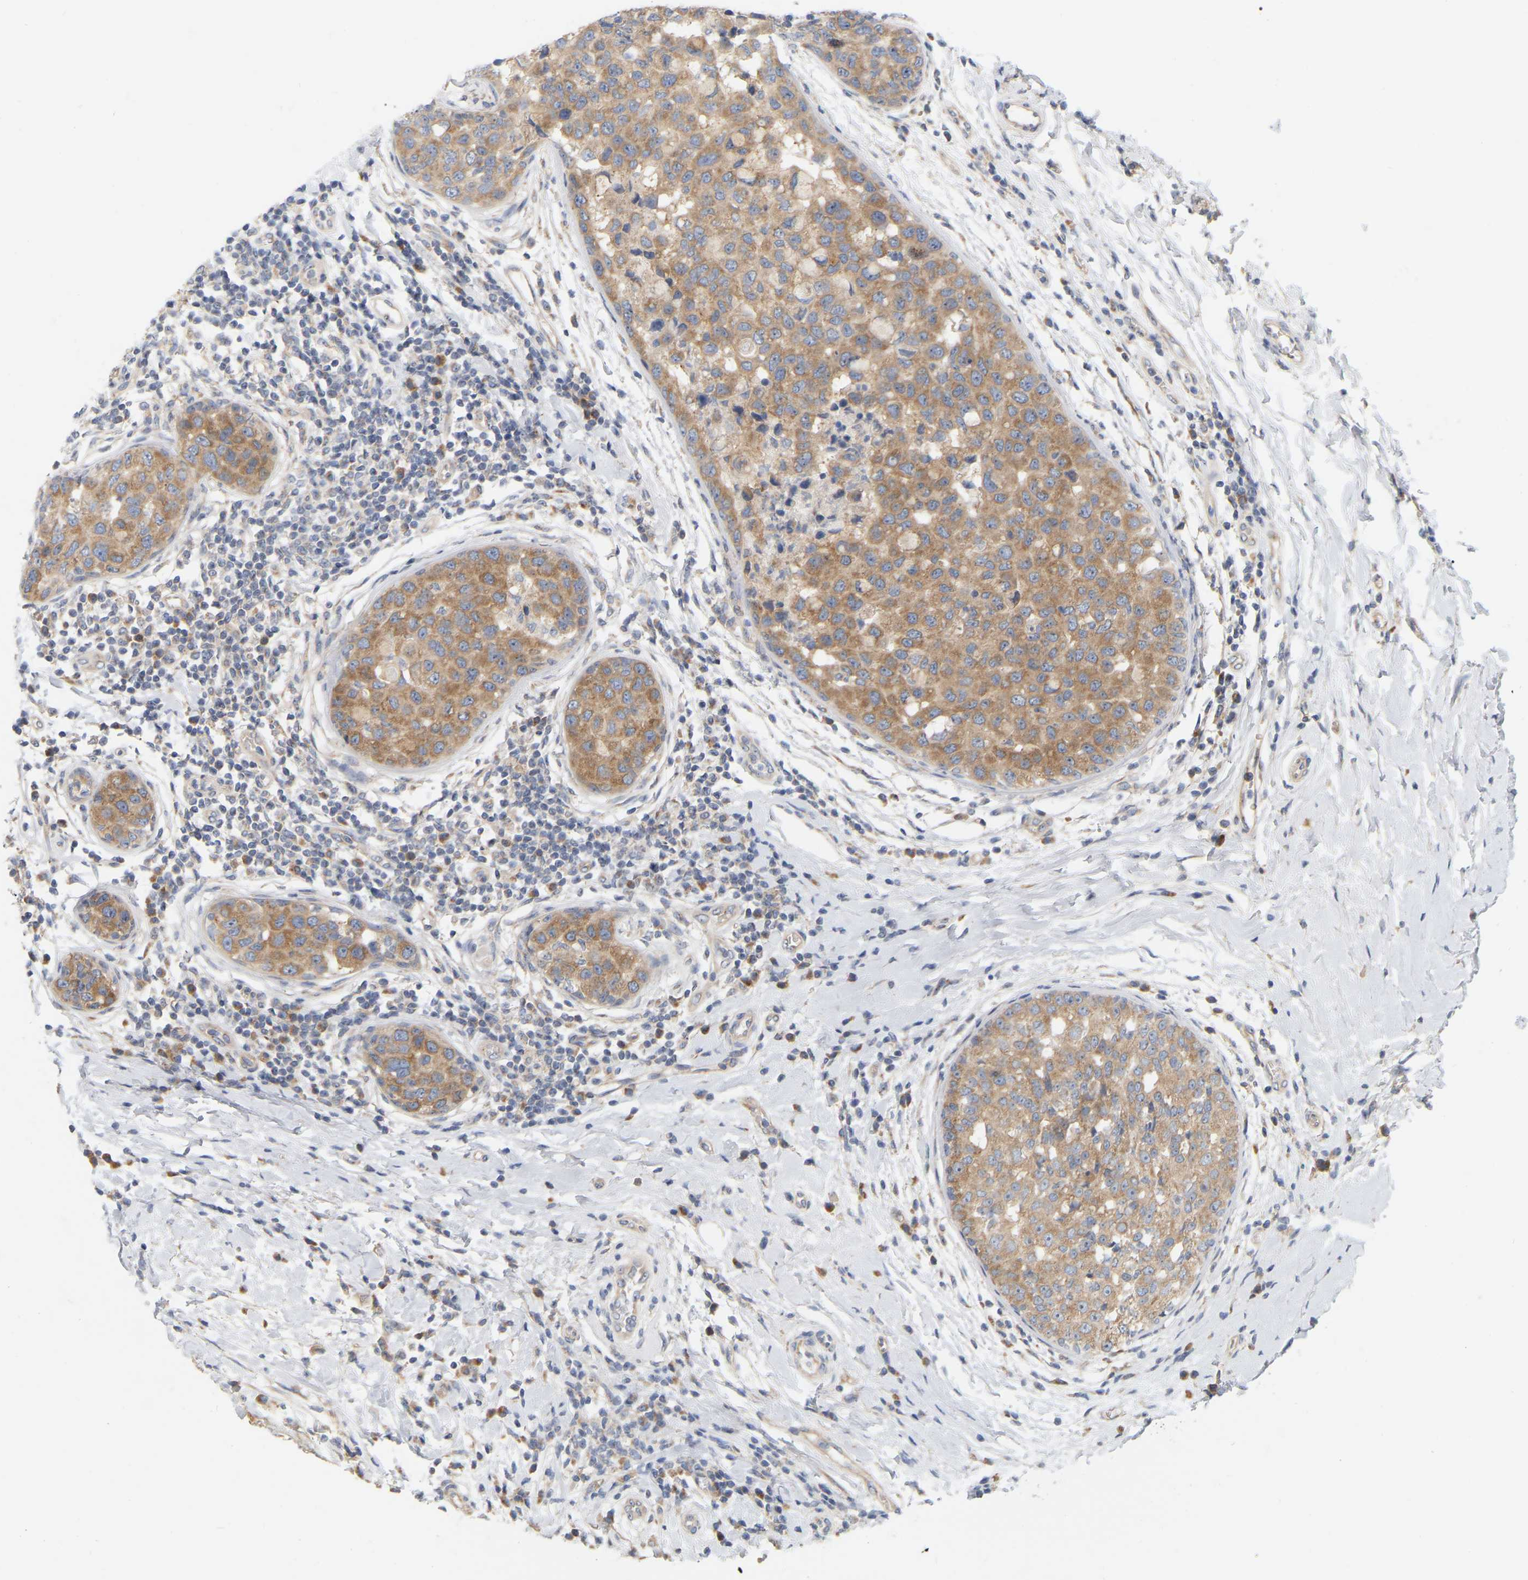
{"staining": {"intensity": "moderate", "quantity": ">75%", "location": "cytoplasmic/membranous"}, "tissue": "breast cancer", "cell_type": "Tumor cells", "image_type": "cancer", "snomed": [{"axis": "morphology", "description": "Duct carcinoma"}, {"axis": "topography", "description": "Breast"}], "caption": "Breast cancer was stained to show a protein in brown. There is medium levels of moderate cytoplasmic/membranous positivity in approximately >75% of tumor cells. (brown staining indicates protein expression, while blue staining denotes nuclei).", "gene": "MINDY4", "patient": {"sex": "female", "age": 27}}